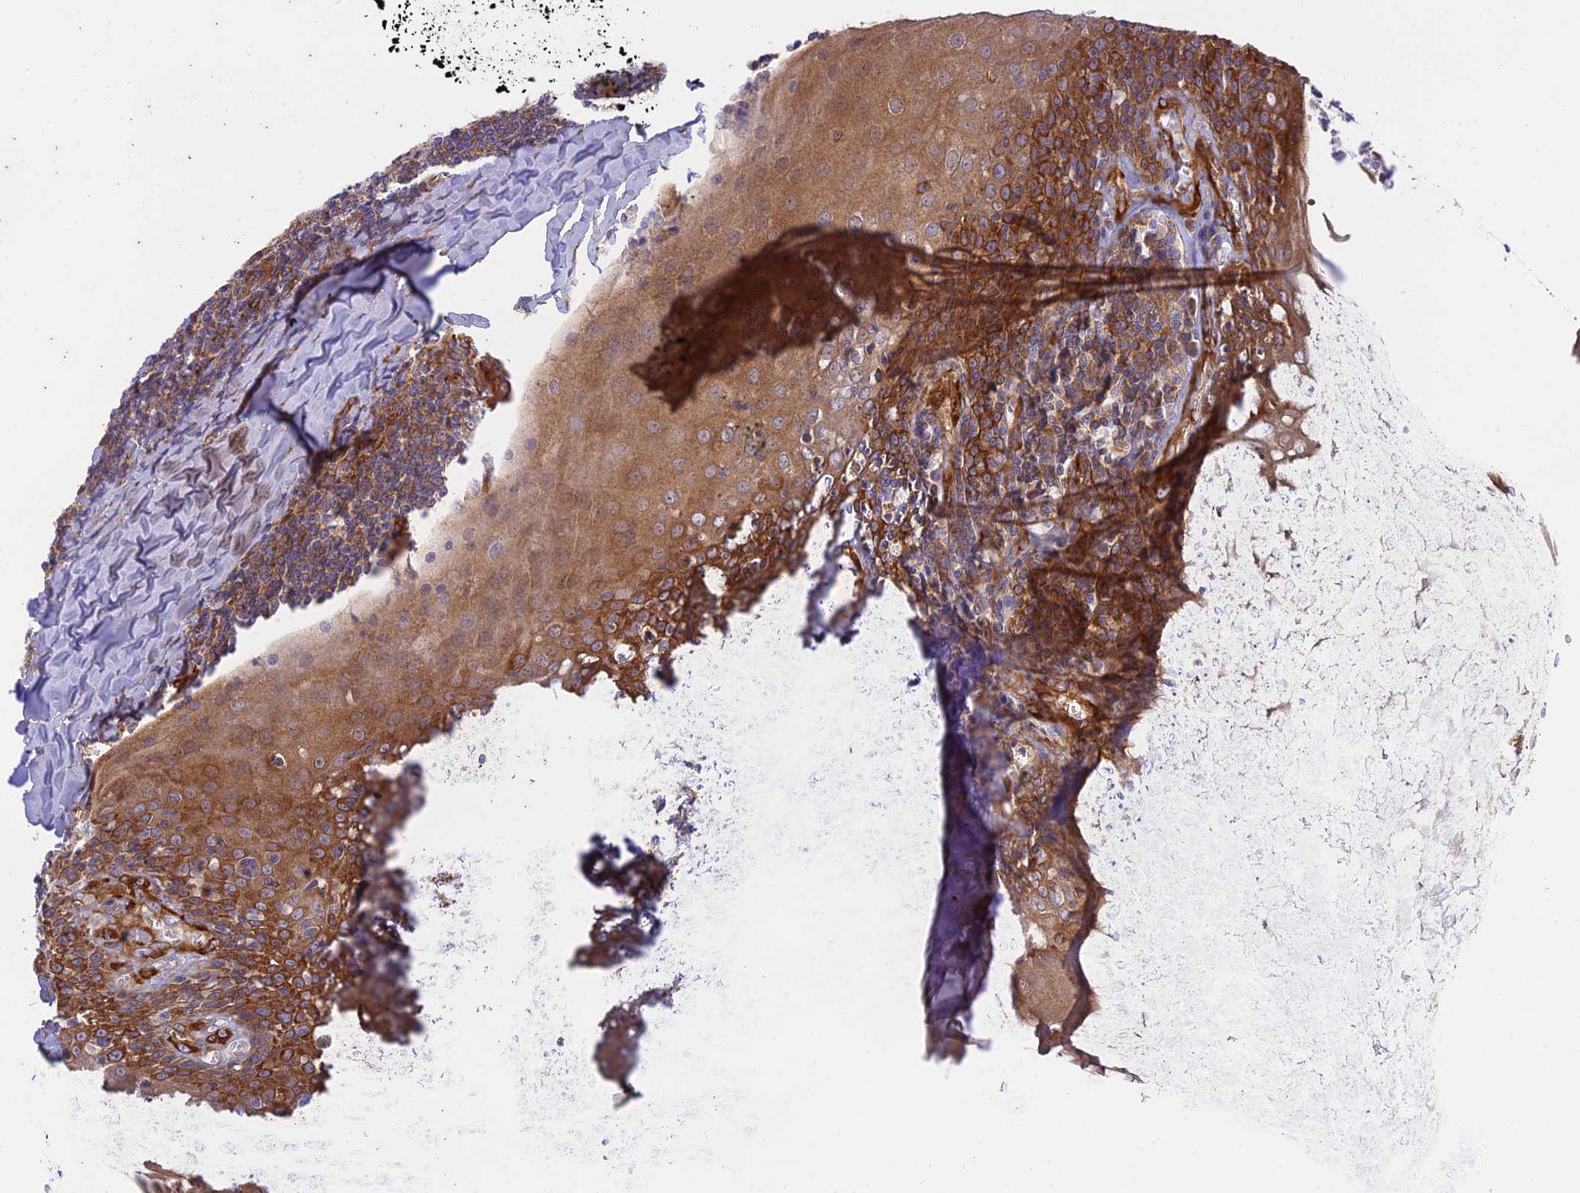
{"staining": {"intensity": "negative", "quantity": "none", "location": "none"}, "tissue": "tonsil", "cell_type": "Germinal center cells", "image_type": "normal", "snomed": [{"axis": "morphology", "description": "Normal tissue, NOS"}, {"axis": "topography", "description": "Tonsil"}], "caption": "A high-resolution histopathology image shows immunohistochemistry (IHC) staining of benign tonsil, which displays no significant staining in germinal center cells.", "gene": "PTCD2", "patient": {"sex": "male", "age": 27}}